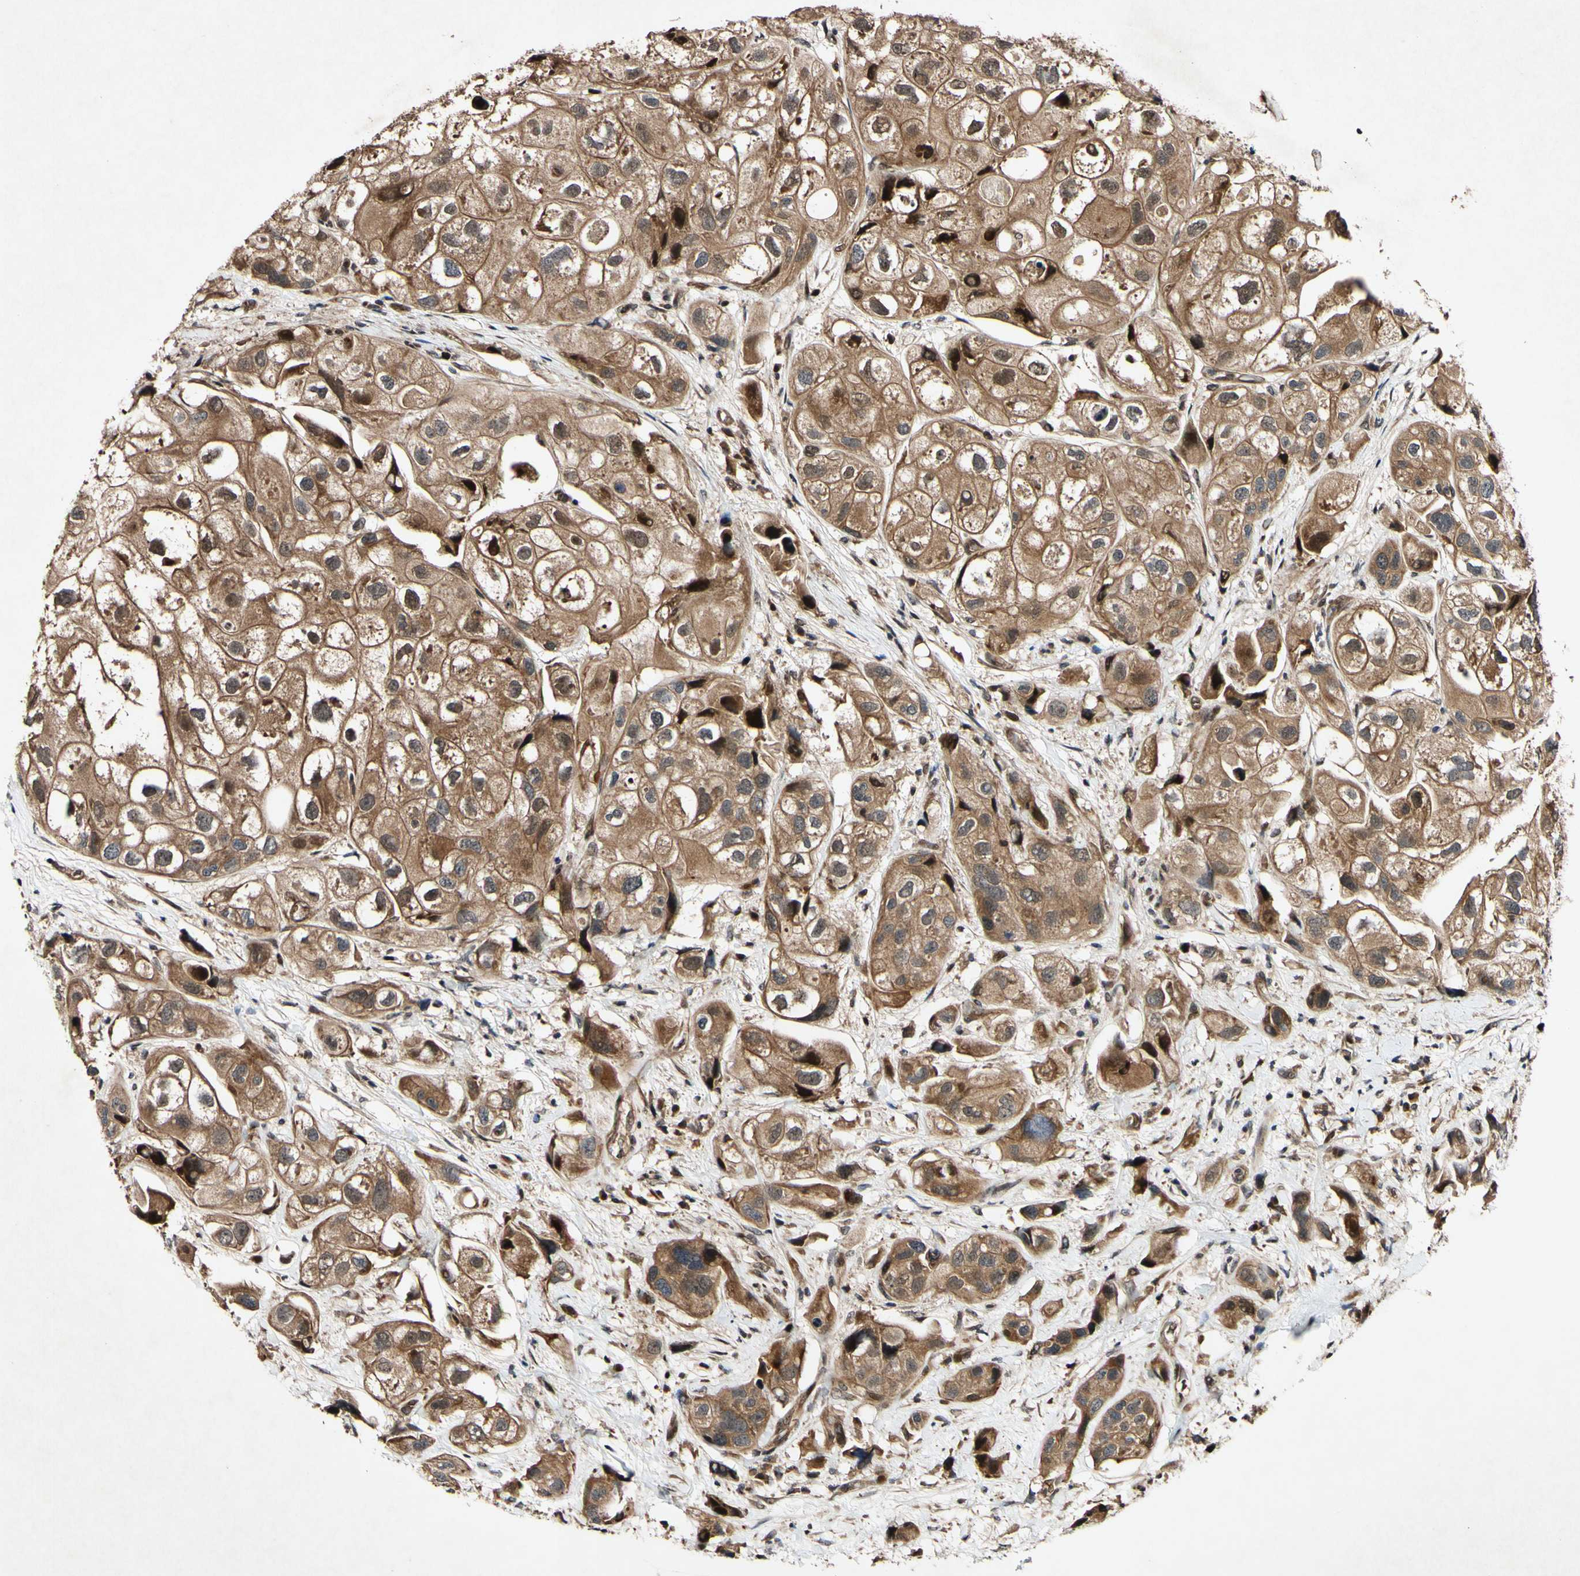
{"staining": {"intensity": "moderate", "quantity": ">75%", "location": "cytoplasmic/membranous"}, "tissue": "urothelial cancer", "cell_type": "Tumor cells", "image_type": "cancer", "snomed": [{"axis": "morphology", "description": "Urothelial carcinoma, High grade"}, {"axis": "topography", "description": "Urinary bladder"}], "caption": "Tumor cells demonstrate medium levels of moderate cytoplasmic/membranous staining in approximately >75% of cells in human urothelial carcinoma (high-grade).", "gene": "CSNK1E", "patient": {"sex": "female", "age": 64}}